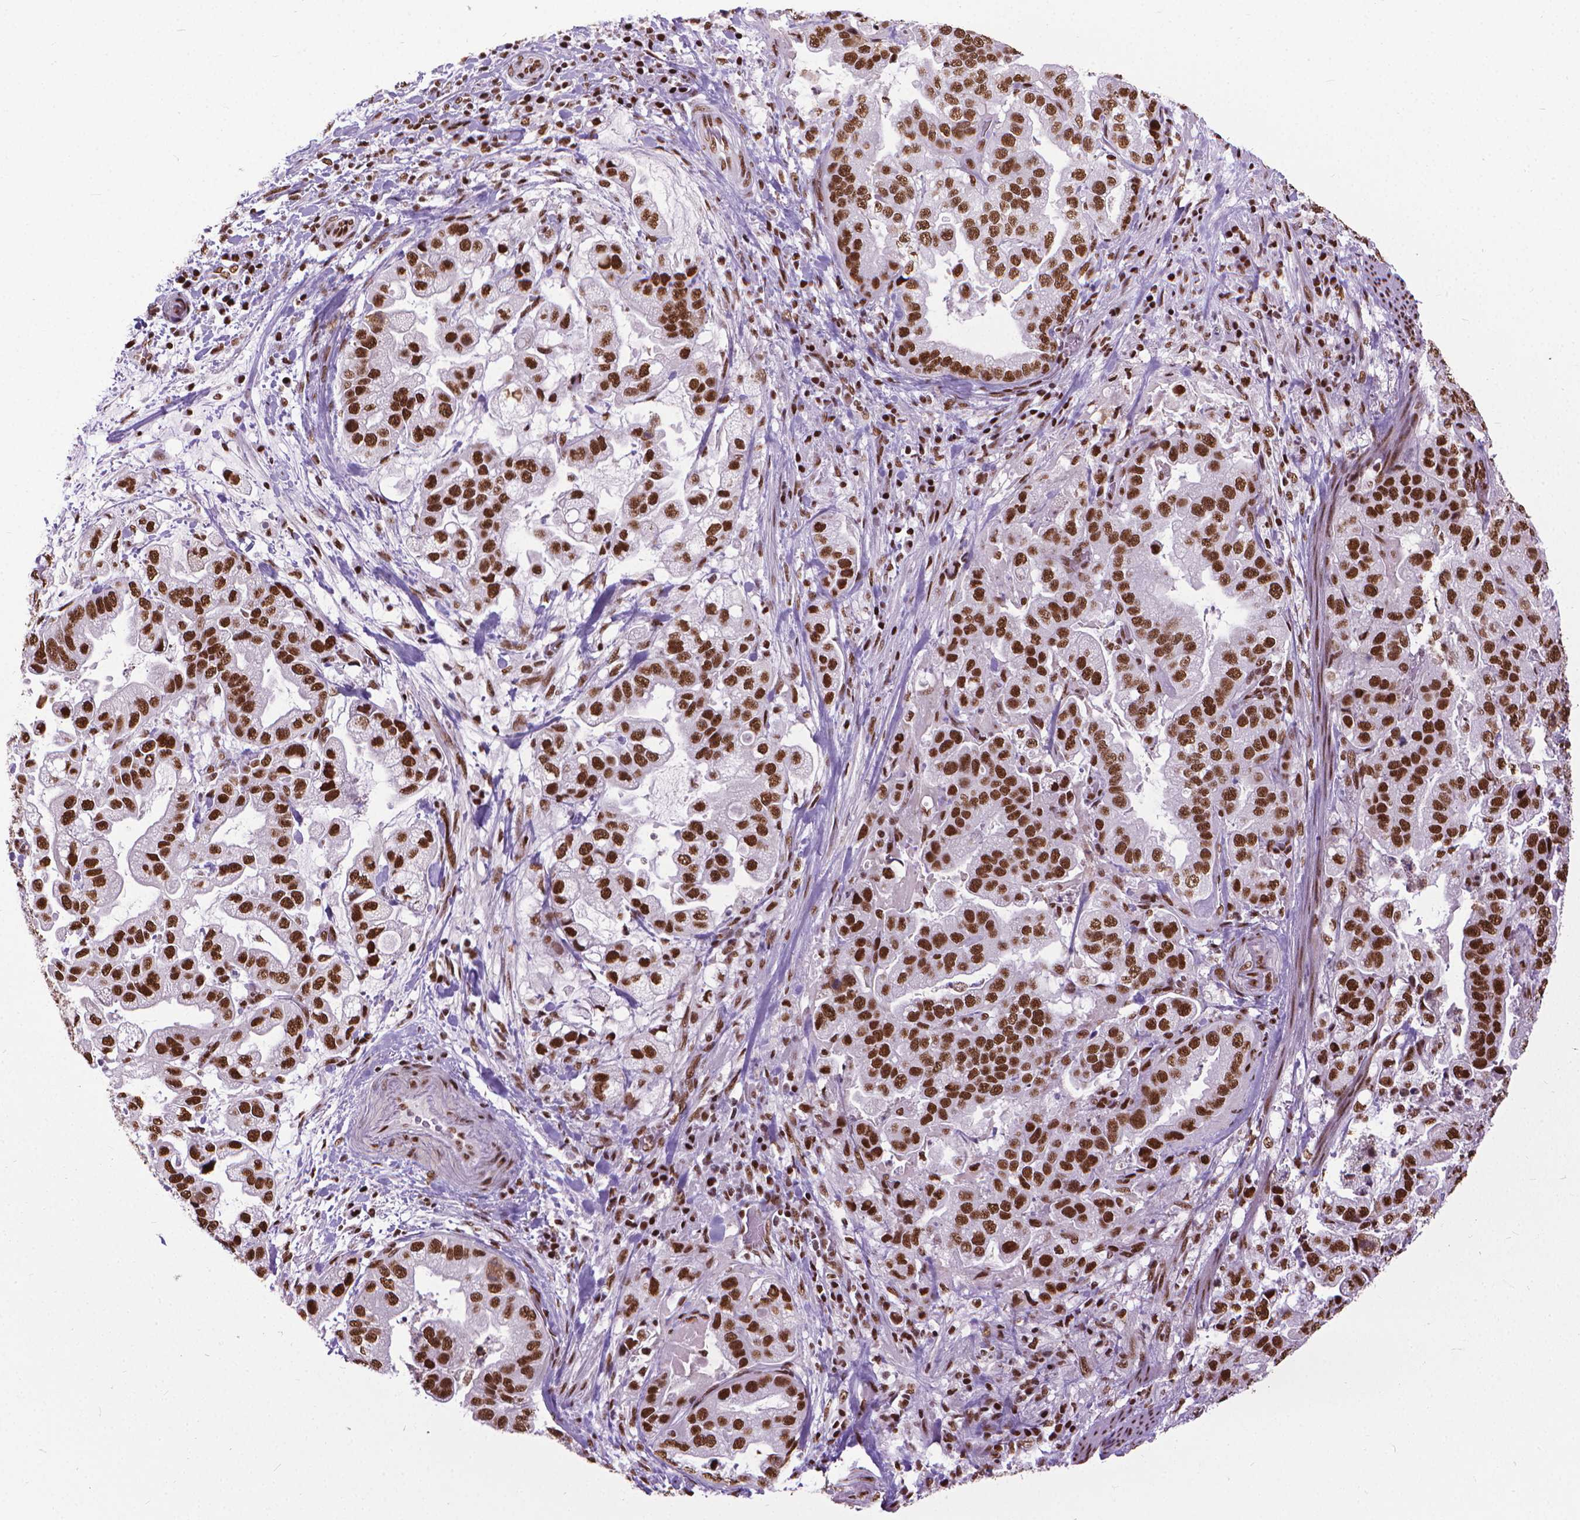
{"staining": {"intensity": "strong", "quantity": ">75%", "location": "nuclear"}, "tissue": "stomach cancer", "cell_type": "Tumor cells", "image_type": "cancer", "snomed": [{"axis": "morphology", "description": "Adenocarcinoma, NOS"}, {"axis": "topography", "description": "Stomach"}], "caption": "Stomach adenocarcinoma was stained to show a protein in brown. There is high levels of strong nuclear expression in about >75% of tumor cells.", "gene": "AKAP8", "patient": {"sex": "male", "age": 59}}